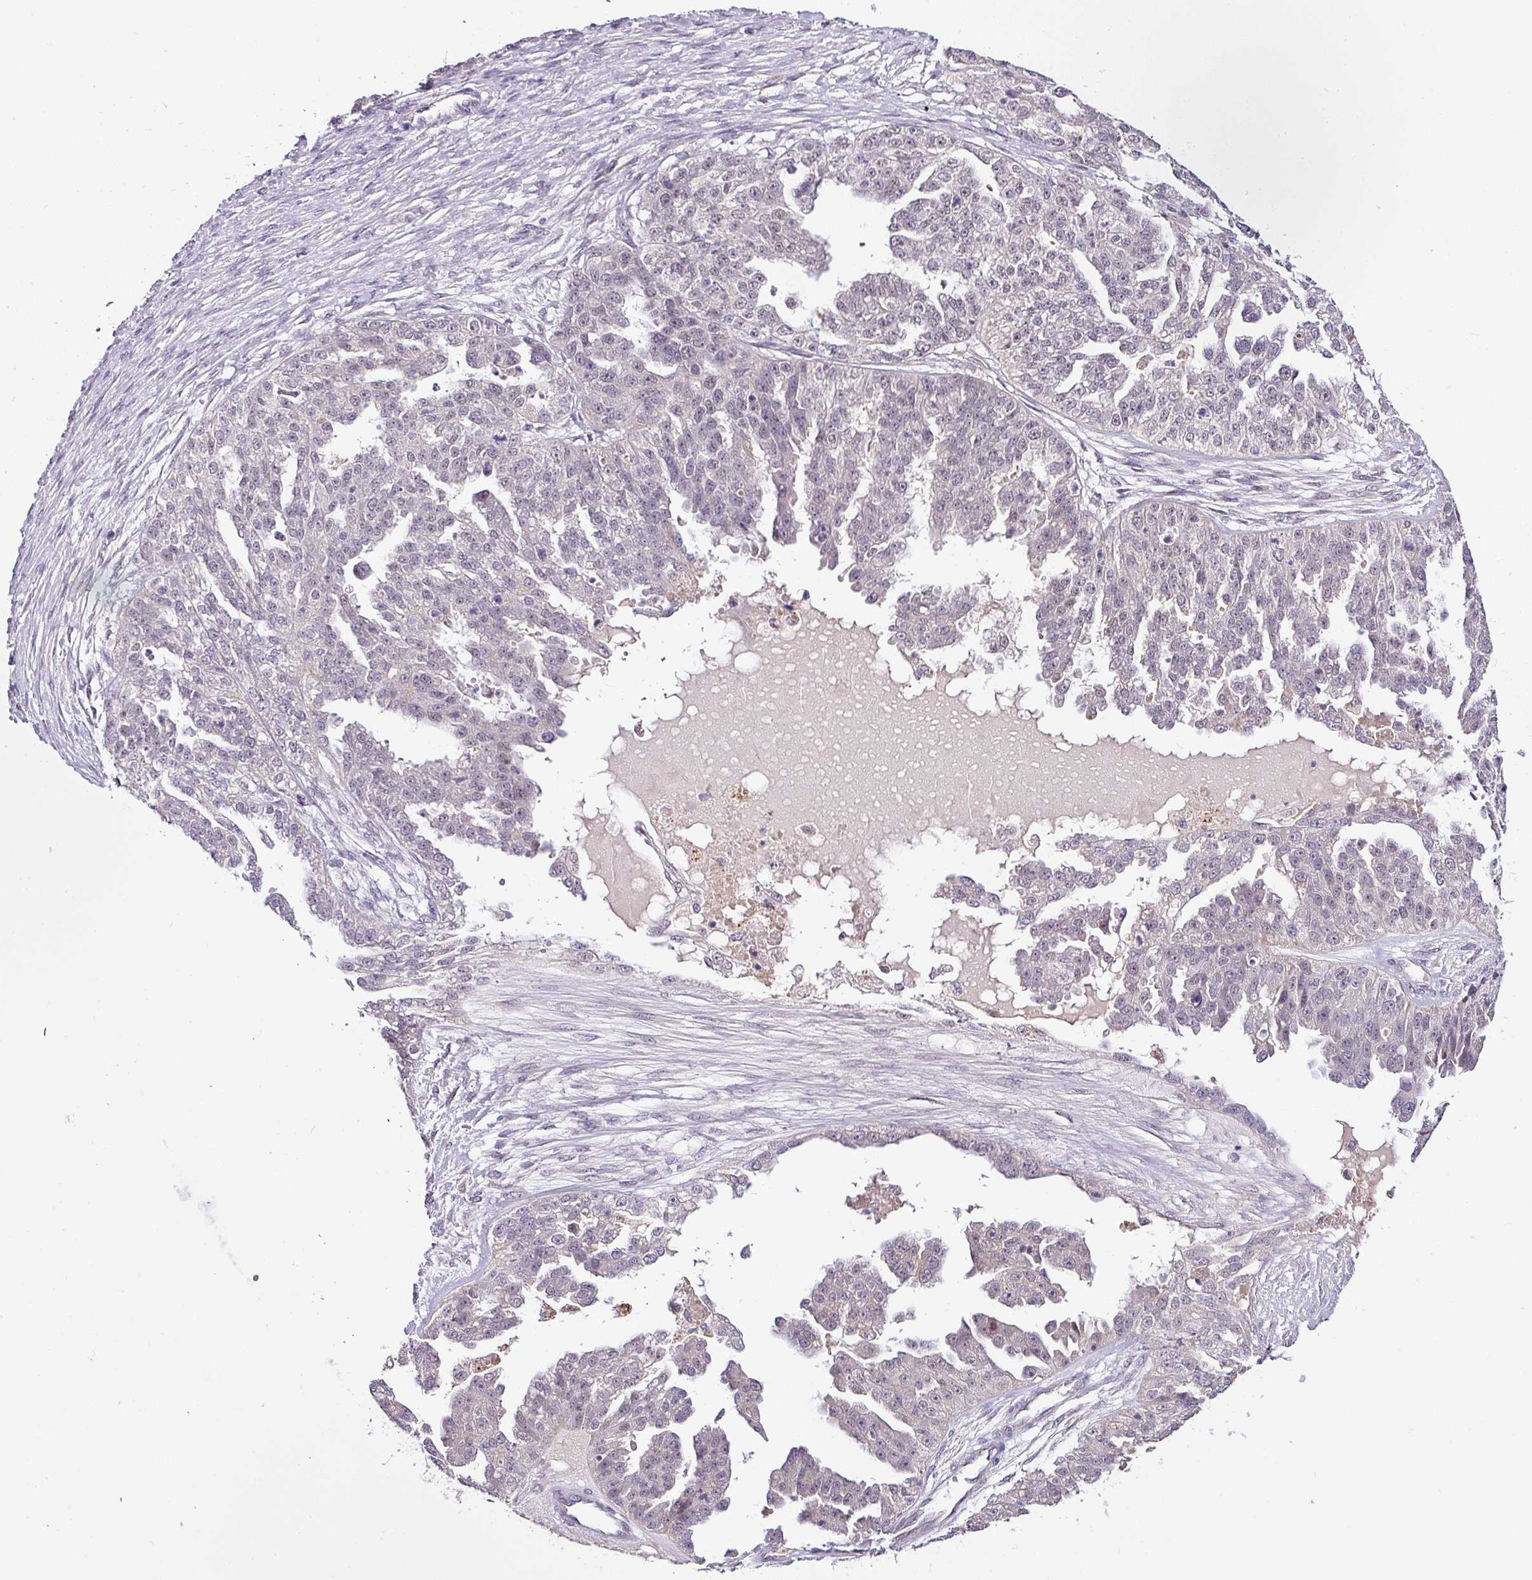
{"staining": {"intensity": "negative", "quantity": "none", "location": "none"}, "tissue": "ovarian cancer", "cell_type": "Tumor cells", "image_type": "cancer", "snomed": [{"axis": "morphology", "description": "Cystadenocarcinoma, serous, NOS"}, {"axis": "topography", "description": "Ovary"}], "caption": "This is a image of immunohistochemistry staining of serous cystadenocarcinoma (ovarian), which shows no staining in tumor cells.", "gene": "NAPSA", "patient": {"sex": "female", "age": 58}}